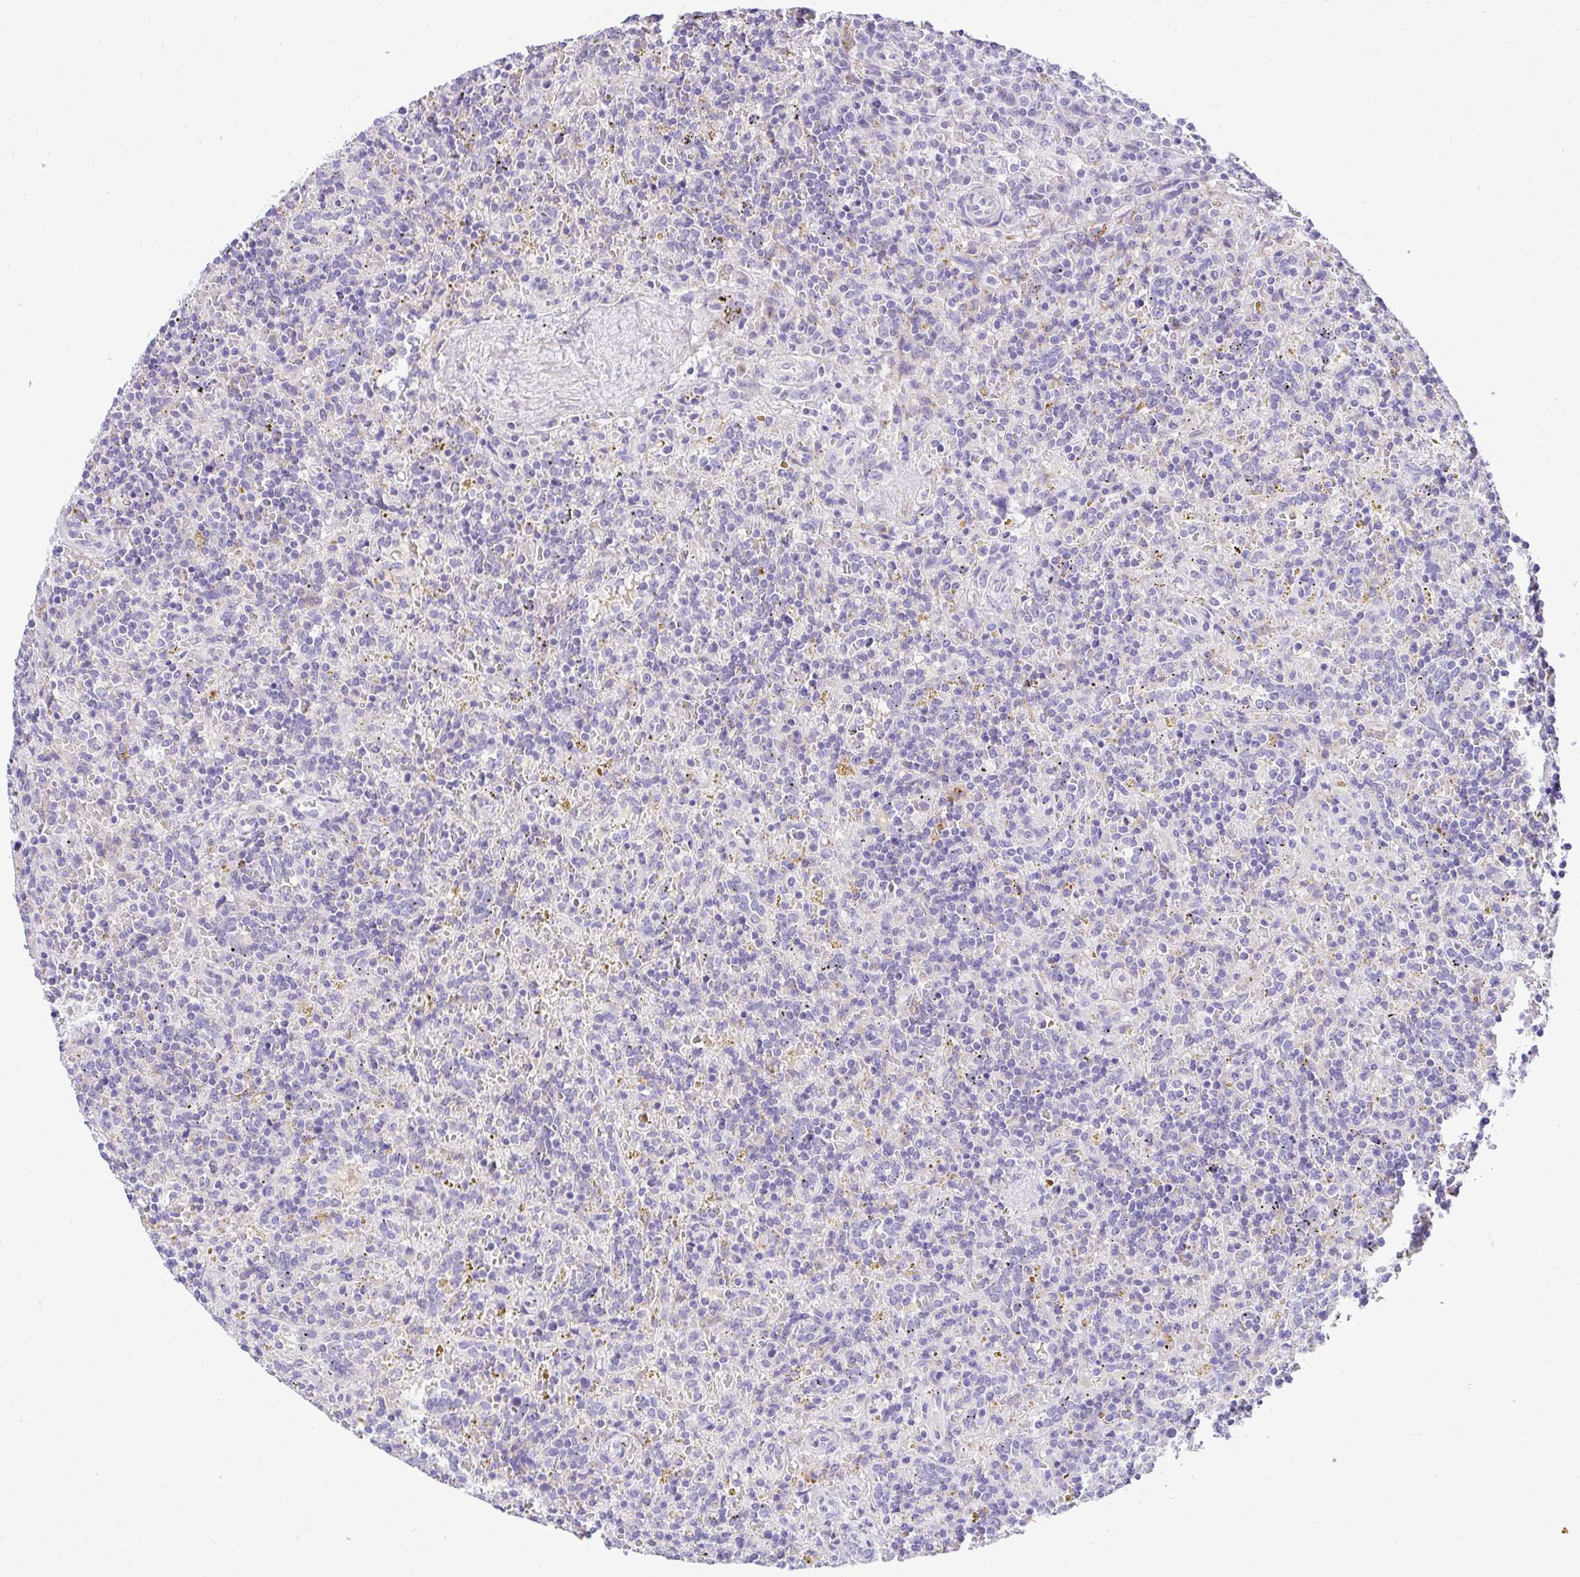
{"staining": {"intensity": "negative", "quantity": "none", "location": "none"}, "tissue": "lymphoma", "cell_type": "Tumor cells", "image_type": "cancer", "snomed": [{"axis": "morphology", "description": "Malignant lymphoma, non-Hodgkin's type, Low grade"}, {"axis": "topography", "description": "Spleen"}], "caption": "IHC micrograph of lymphoma stained for a protein (brown), which displays no positivity in tumor cells.", "gene": "PKN3", "patient": {"sex": "male", "age": 67}}